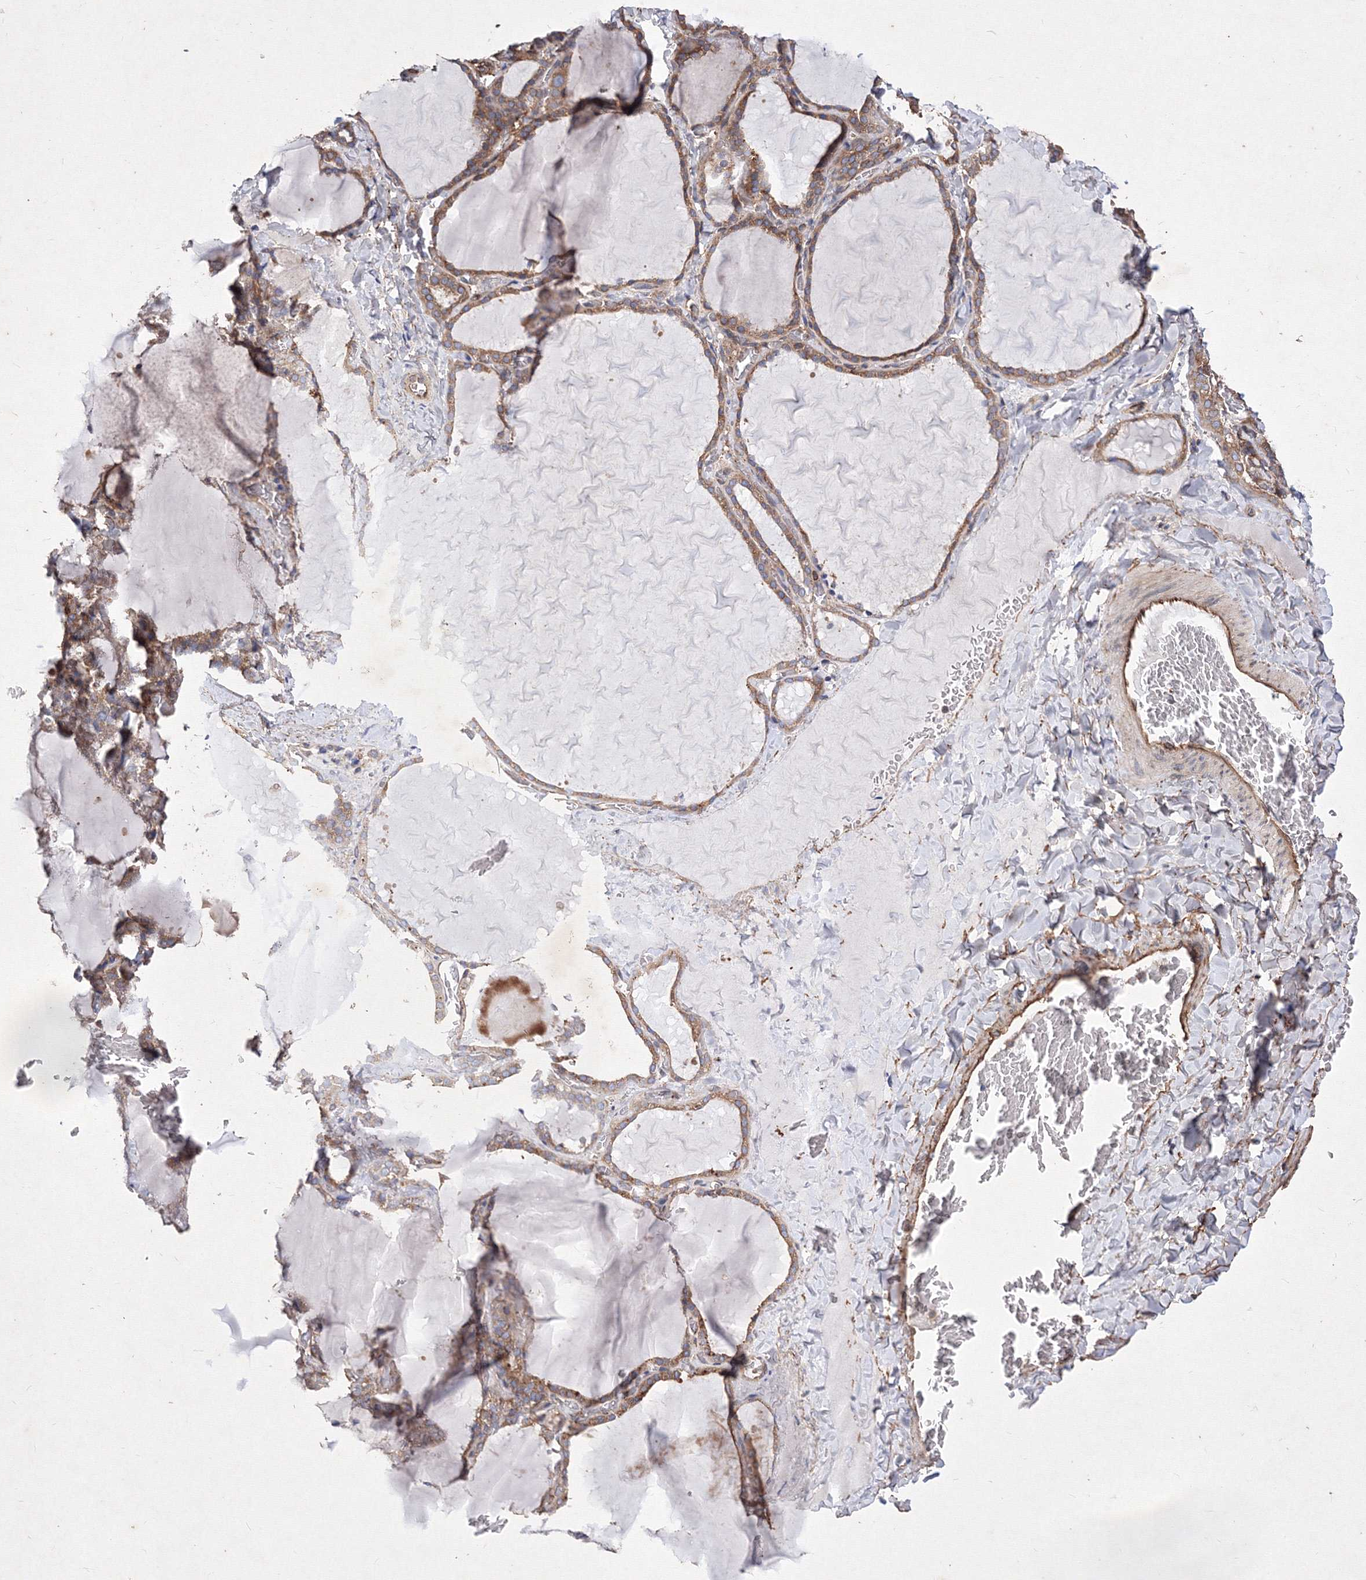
{"staining": {"intensity": "moderate", "quantity": ">75%", "location": "cytoplasmic/membranous"}, "tissue": "thyroid gland", "cell_type": "Glandular cells", "image_type": "normal", "snomed": [{"axis": "morphology", "description": "Normal tissue, NOS"}, {"axis": "topography", "description": "Thyroid gland"}], "caption": "Immunohistochemistry image of normal thyroid gland stained for a protein (brown), which exhibits medium levels of moderate cytoplasmic/membranous staining in about >75% of glandular cells.", "gene": "SNX18", "patient": {"sex": "female", "age": 22}}